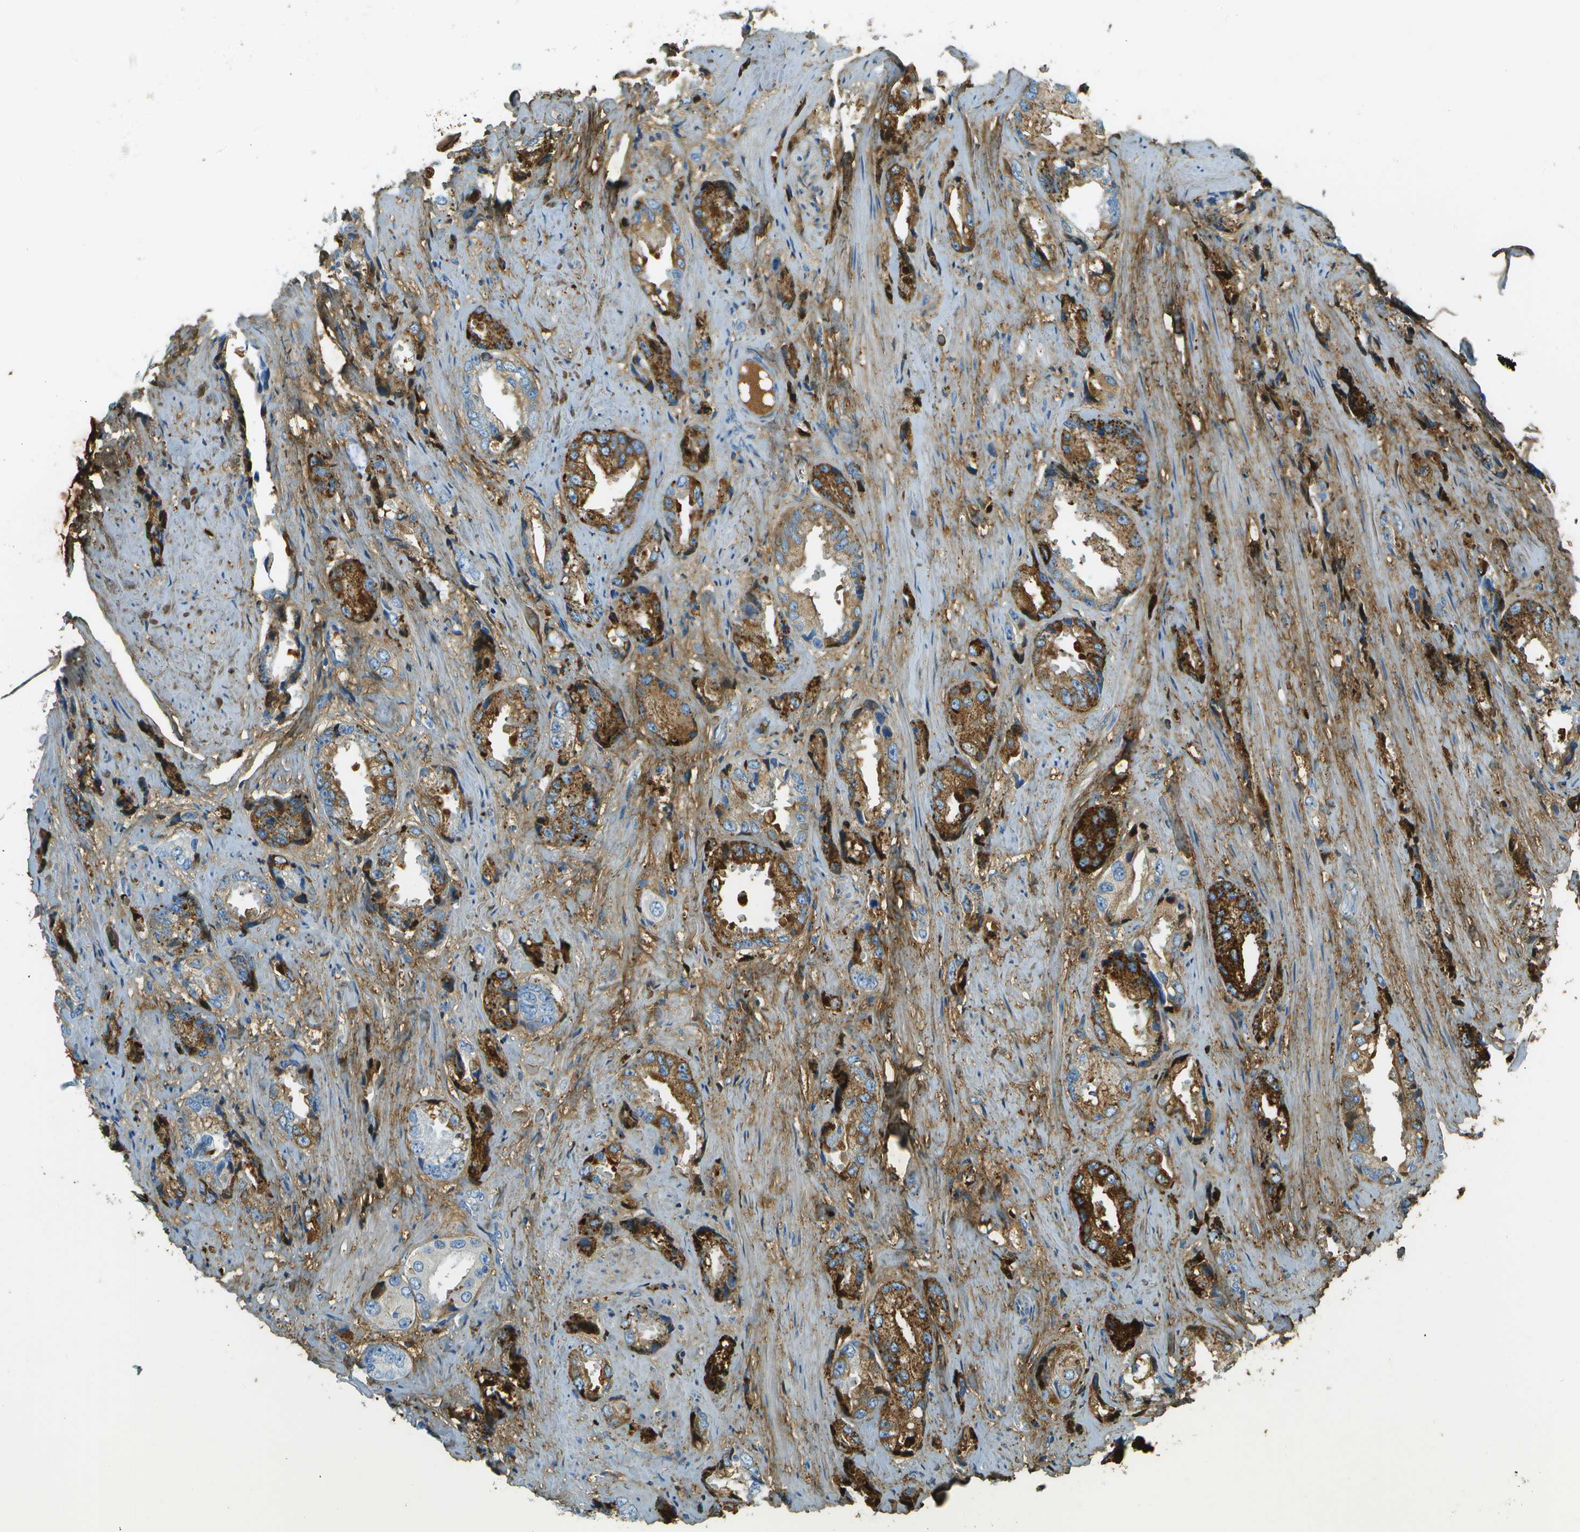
{"staining": {"intensity": "moderate", "quantity": "25%-75%", "location": "cytoplasmic/membranous"}, "tissue": "prostate cancer", "cell_type": "Tumor cells", "image_type": "cancer", "snomed": [{"axis": "morphology", "description": "Adenocarcinoma, High grade"}, {"axis": "topography", "description": "Prostate"}], "caption": "The micrograph exhibits staining of high-grade adenocarcinoma (prostate), revealing moderate cytoplasmic/membranous protein positivity (brown color) within tumor cells.", "gene": "DCN", "patient": {"sex": "male", "age": 61}}